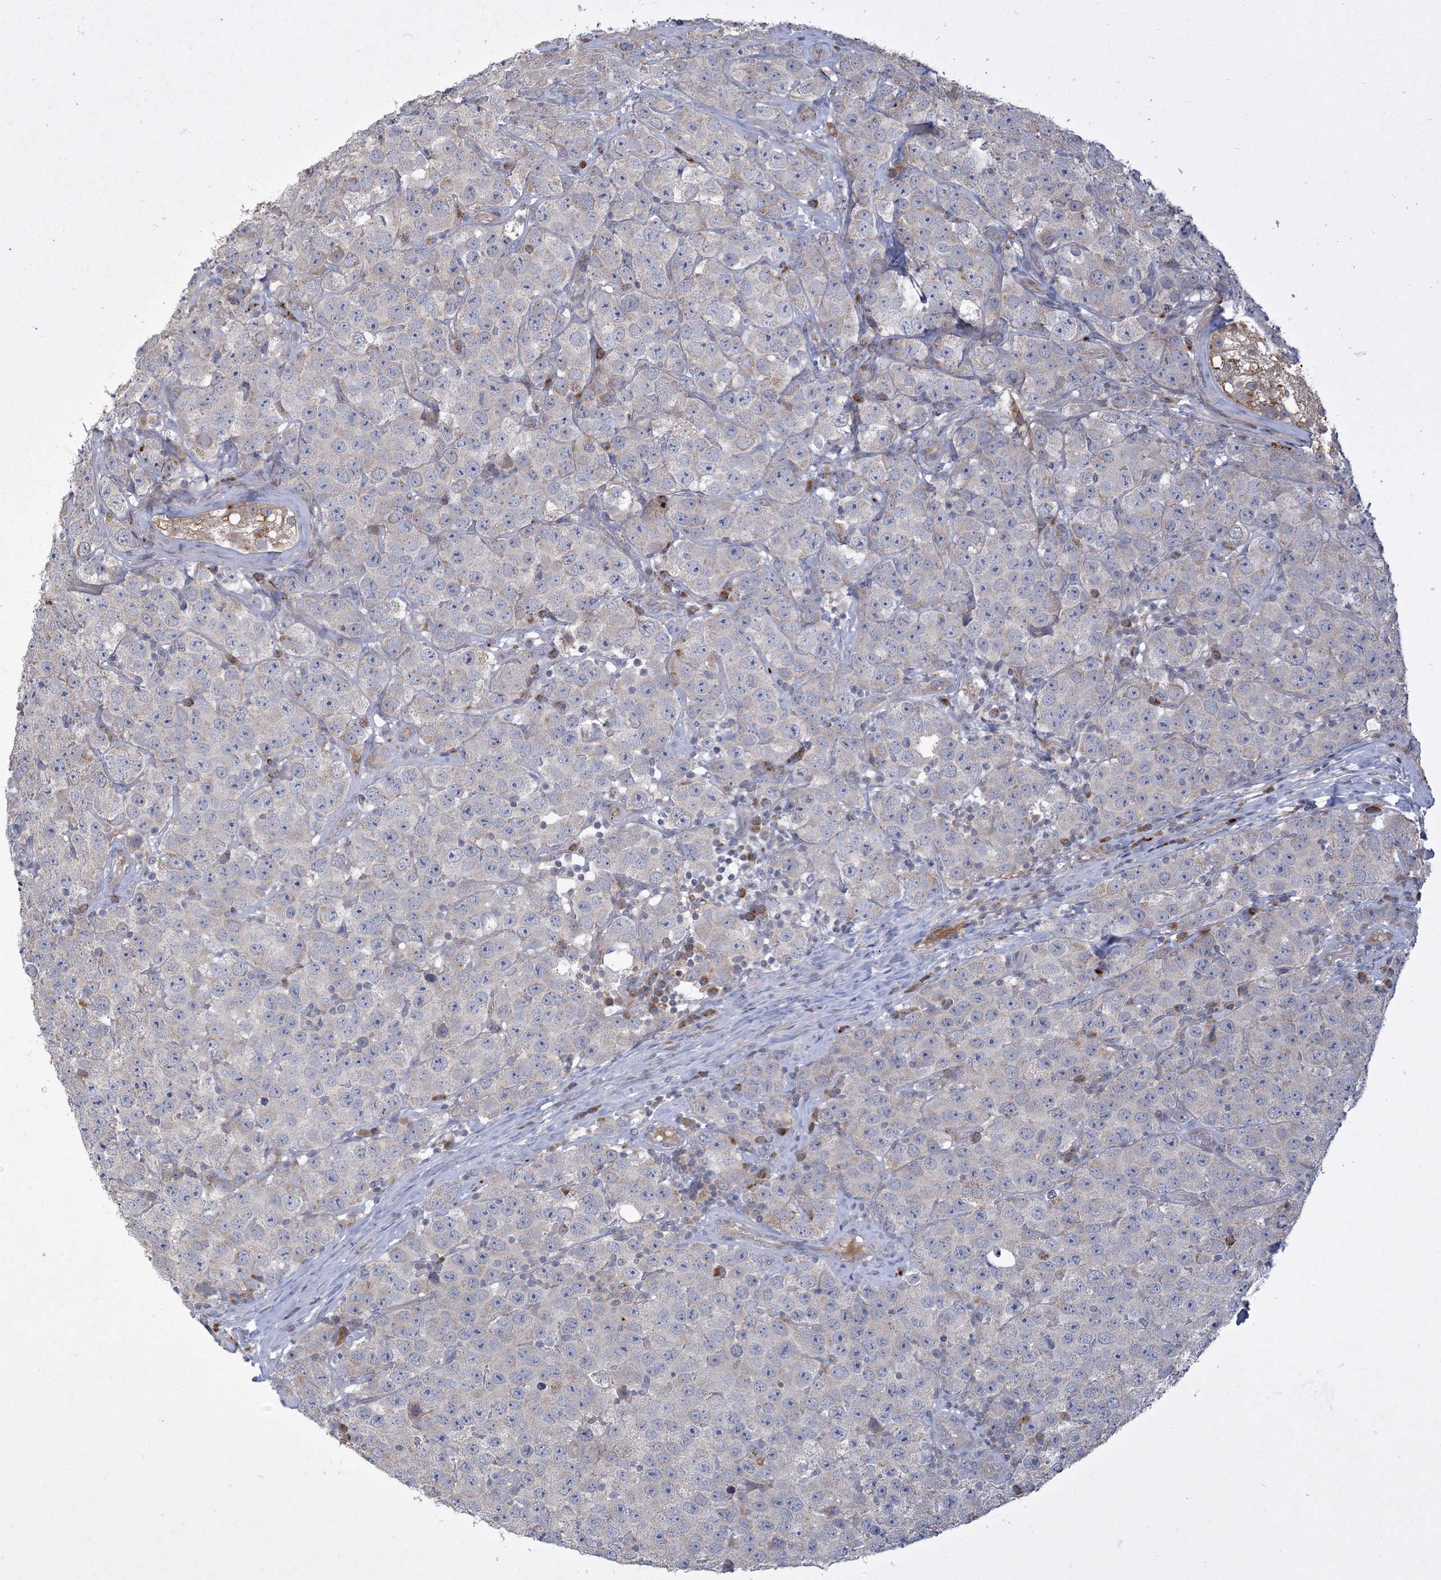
{"staining": {"intensity": "negative", "quantity": "none", "location": "none"}, "tissue": "testis cancer", "cell_type": "Tumor cells", "image_type": "cancer", "snomed": [{"axis": "morphology", "description": "Seminoma, NOS"}, {"axis": "topography", "description": "Testis"}], "caption": "Tumor cells are negative for brown protein staining in testis seminoma.", "gene": "LTN1", "patient": {"sex": "male", "age": 28}}